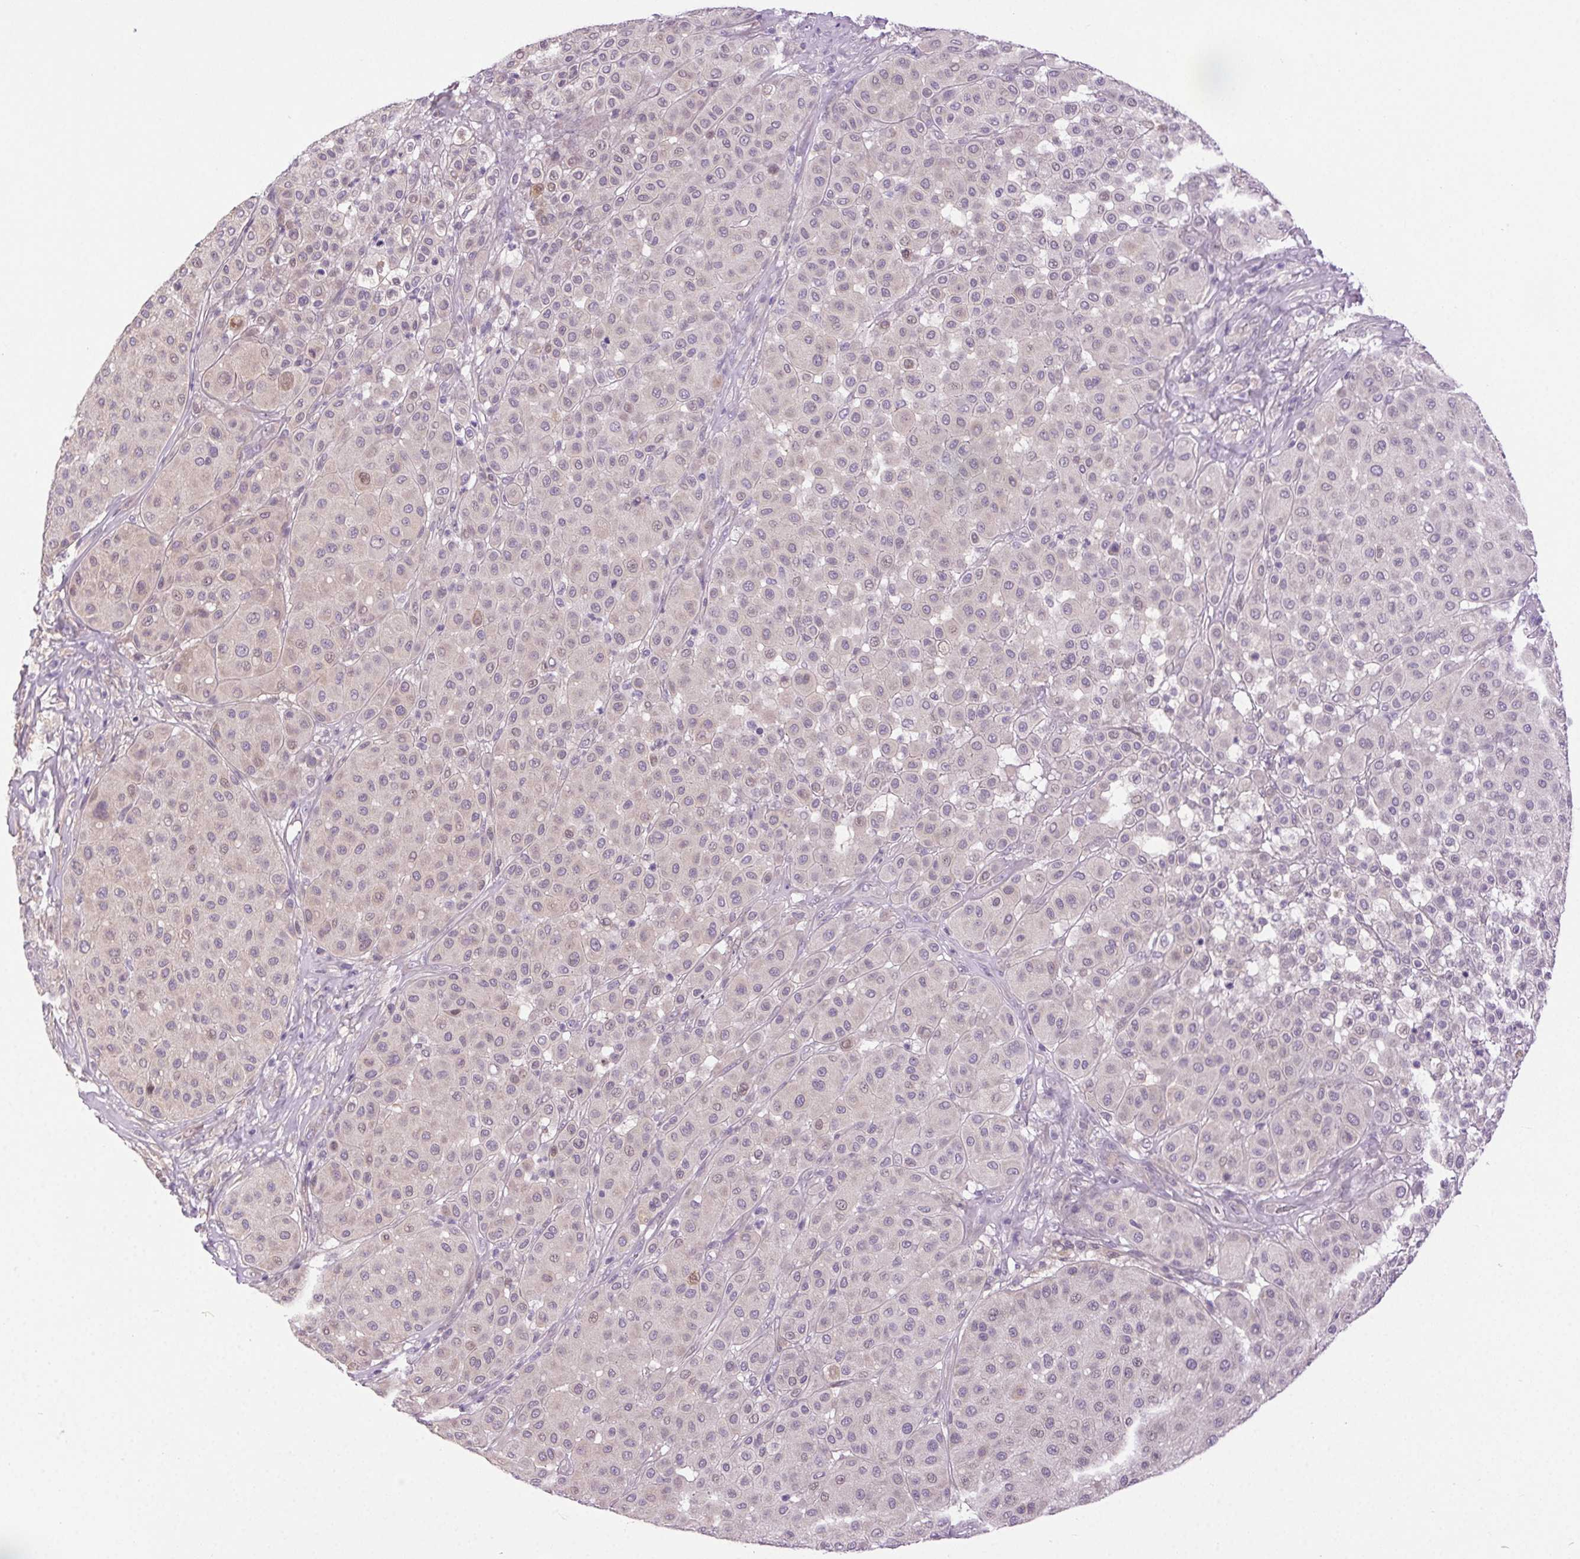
{"staining": {"intensity": "negative", "quantity": "none", "location": "none"}, "tissue": "melanoma", "cell_type": "Tumor cells", "image_type": "cancer", "snomed": [{"axis": "morphology", "description": "Malignant melanoma, Metastatic site"}, {"axis": "topography", "description": "Smooth muscle"}], "caption": "Immunohistochemistry (IHC) image of human melanoma stained for a protein (brown), which shows no expression in tumor cells.", "gene": "SYT11", "patient": {"sex": "male", "age": 41}}